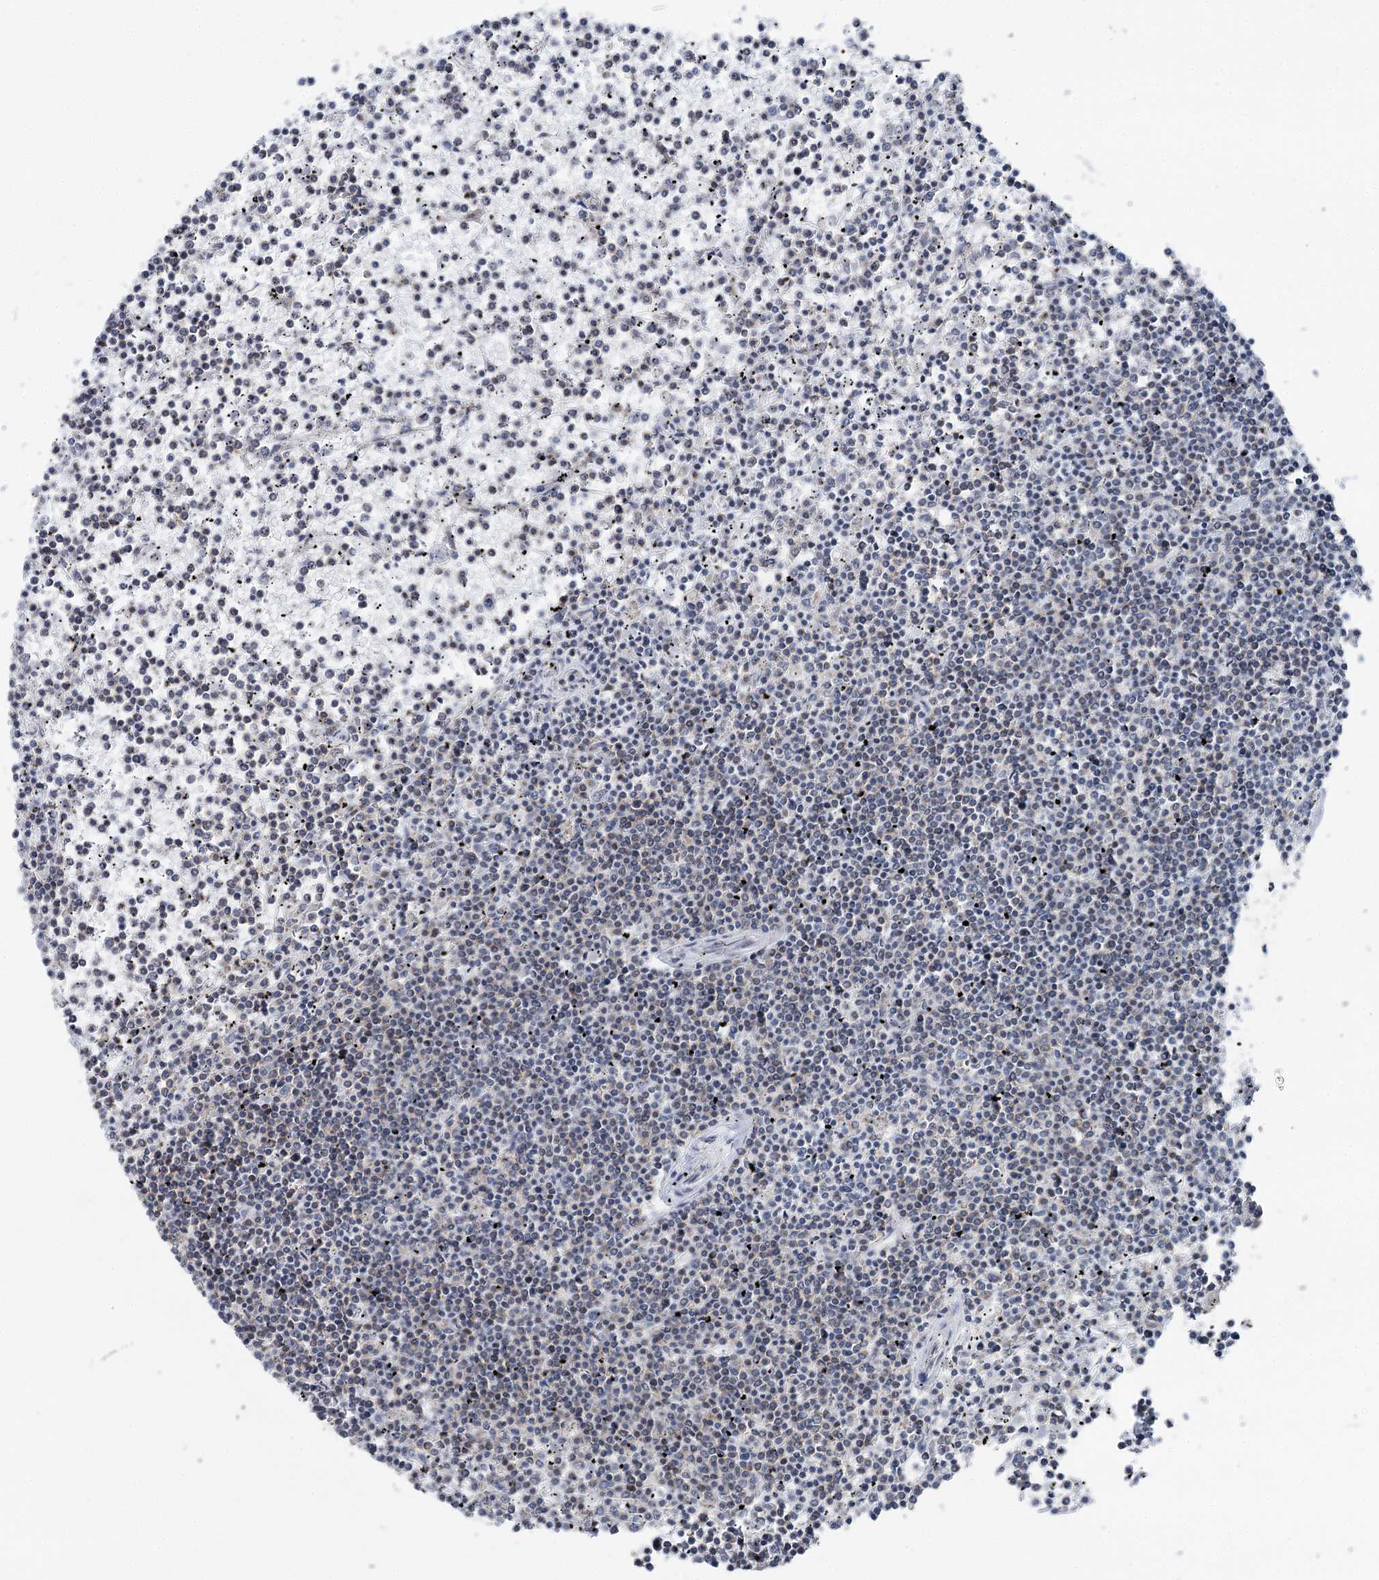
{"staining": {"intensity": "negative", "quantity": "none", "location": "none"}, "tissue": "lymphoma", "cell_type": "Tumor cells", "image_type": "cancer", "snomed": [{"axis": "morphology", "description": "Malignant lymphoma, non-Hodgkin's type, Low grade"}, {"axis": "topography", "description": "Spleen"}], "caption": "Immunohistochemistry micrograph of neoplastic tissue: malignant lymphoma, non-Hodgkin's type (low-grade) stained with DAB (3,3'-diaminobenzidine) exhibits no significant protein expression in tumor cells.", "gene": "STEEP1", "patient": {"sex": "female", "age": 19}}